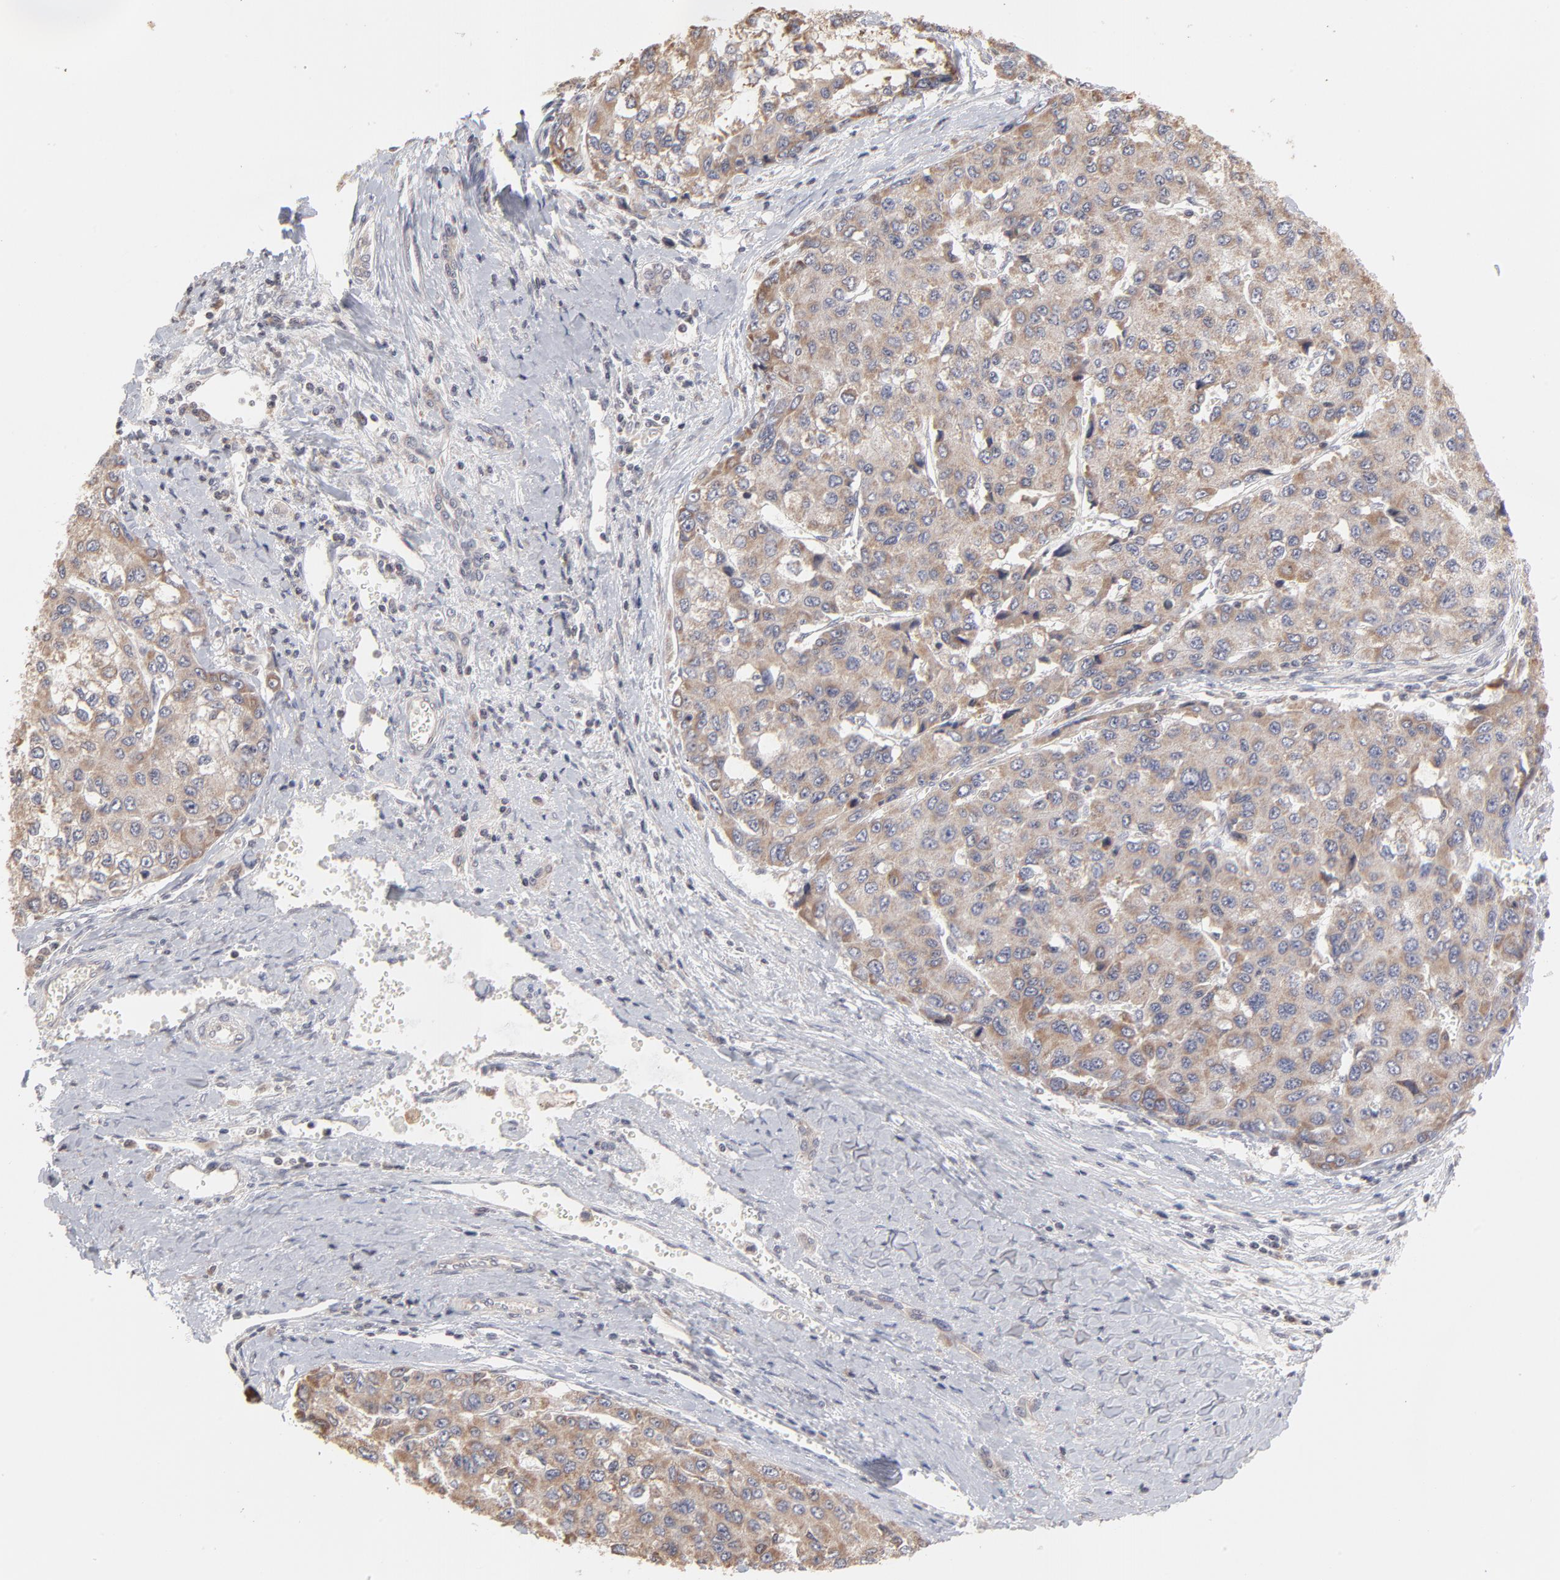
{"staining": {"intensity": "weak", "quantity": ">75%", "location": "cytoplasmic/membranous"}, "tissue": "liver cancer", "cell_type": "Tumor cells", "image_type": "cancer", "snomed": [{"axis": "morphology", "description": "Carcinoma, Hepatocellular, NOS"}, {"axis": "topography", "description": "Liver"}], "caption": "This is a micrograph of immunohistochemistry staining of hepatocellular carcinoma (liver), which shows weak staining in the cytoplasmic/membranous of tumor cells.", "gene": "ARIH1", "patient": {"sex": "female", "age": 66}}